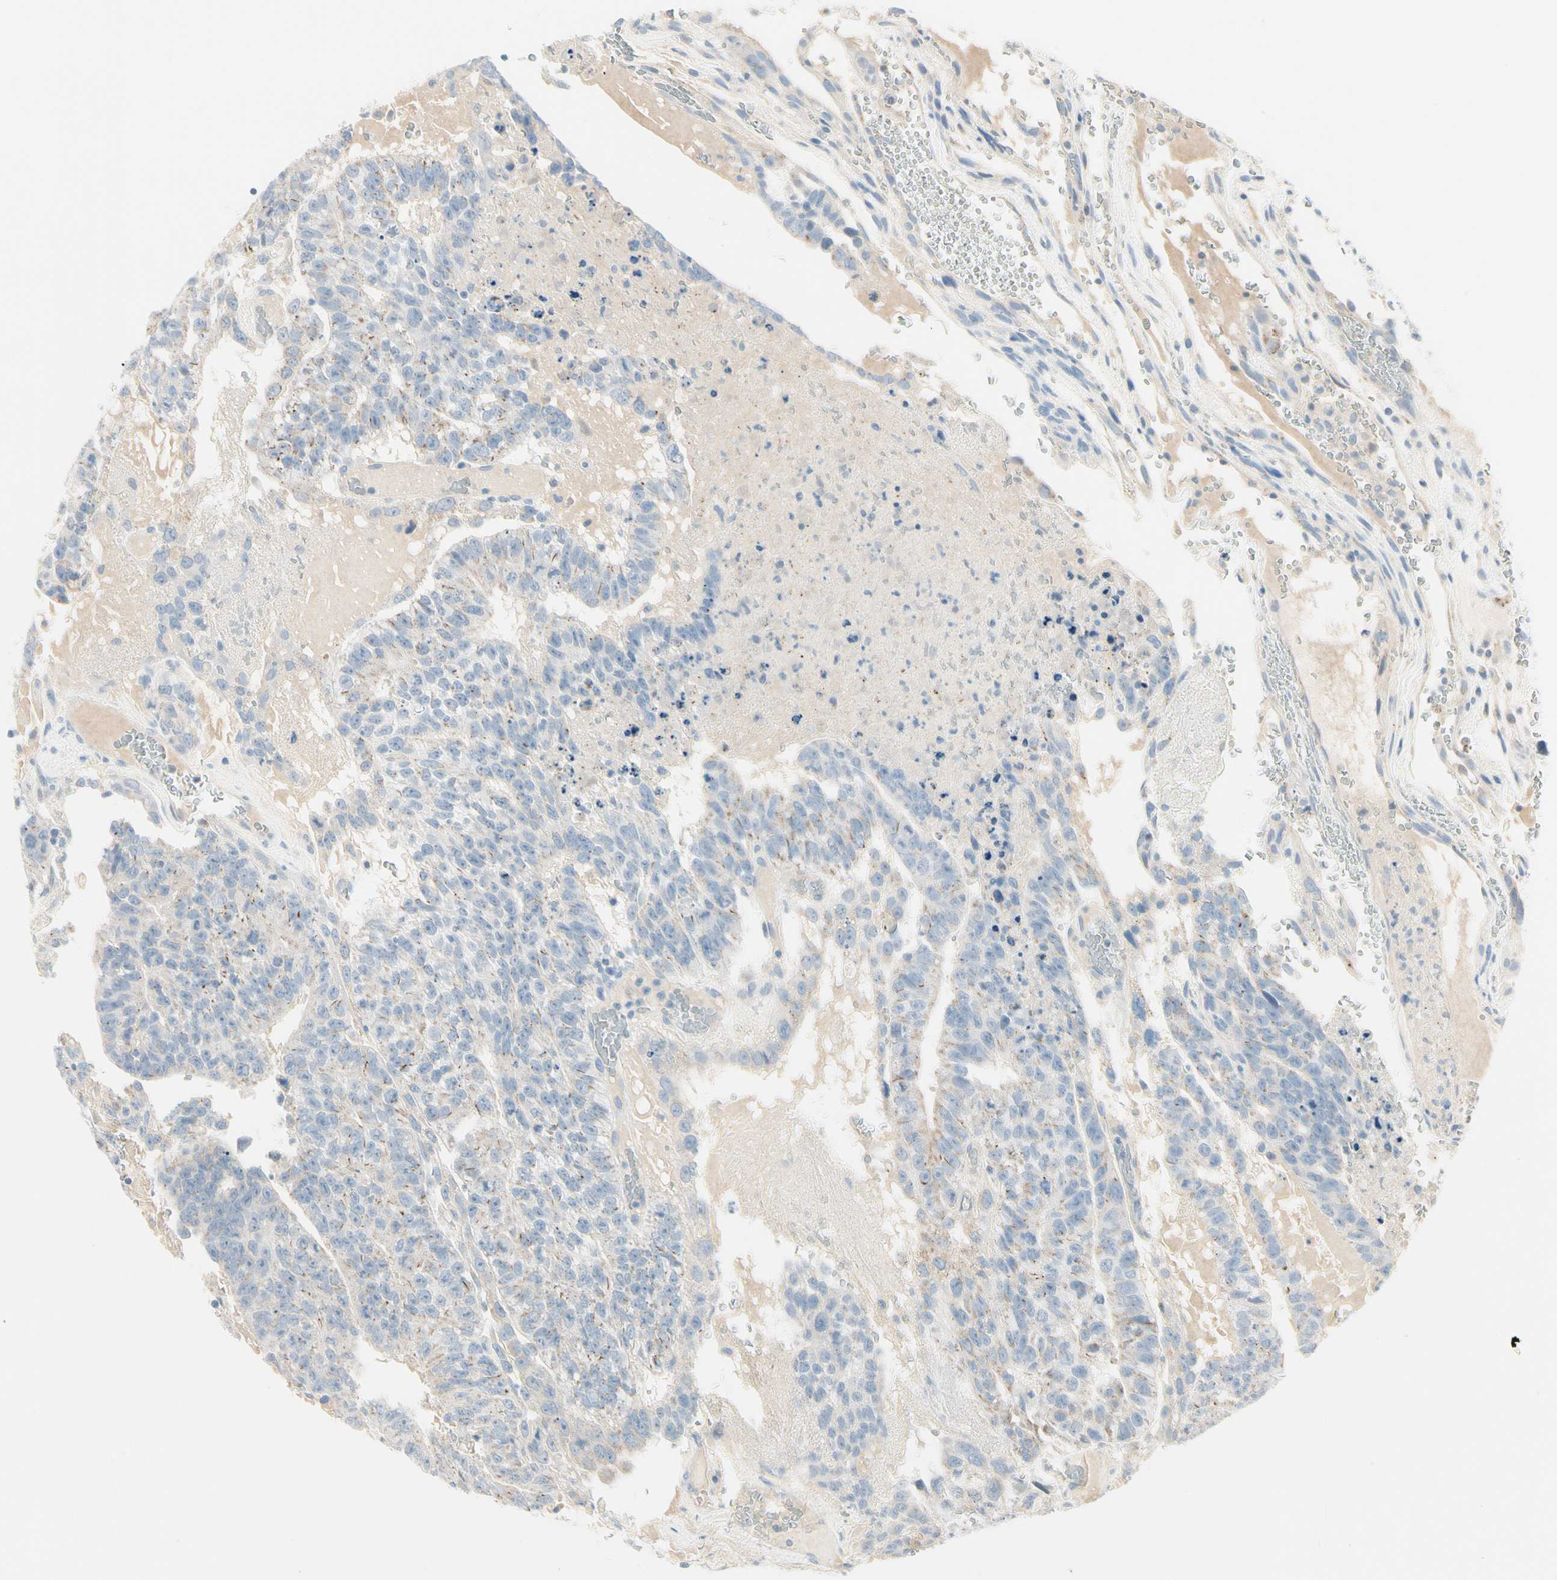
{"staining": {"intensity": "moderate", "quantity": "<25%", "location": "cytoplasmic/membranous"}, "tissue": "testis cancer", "cell_type": "Tumor cells", "image_type": "cancer", "snomed": [{"axis": "morphology", "description": "Seminoma, NOS"}, {"axis": "morphology", "description": "Carcinoma, Embryonal, NOS"}, {"axis": "topography", "description": "Testis"}], "caption": "Testis embryonal carcinoma stained with a protein marker reveals moderate staining in tumor cells.", "gene": "ALDH18A1", "patient": {"sex": "male", "age": 52}}